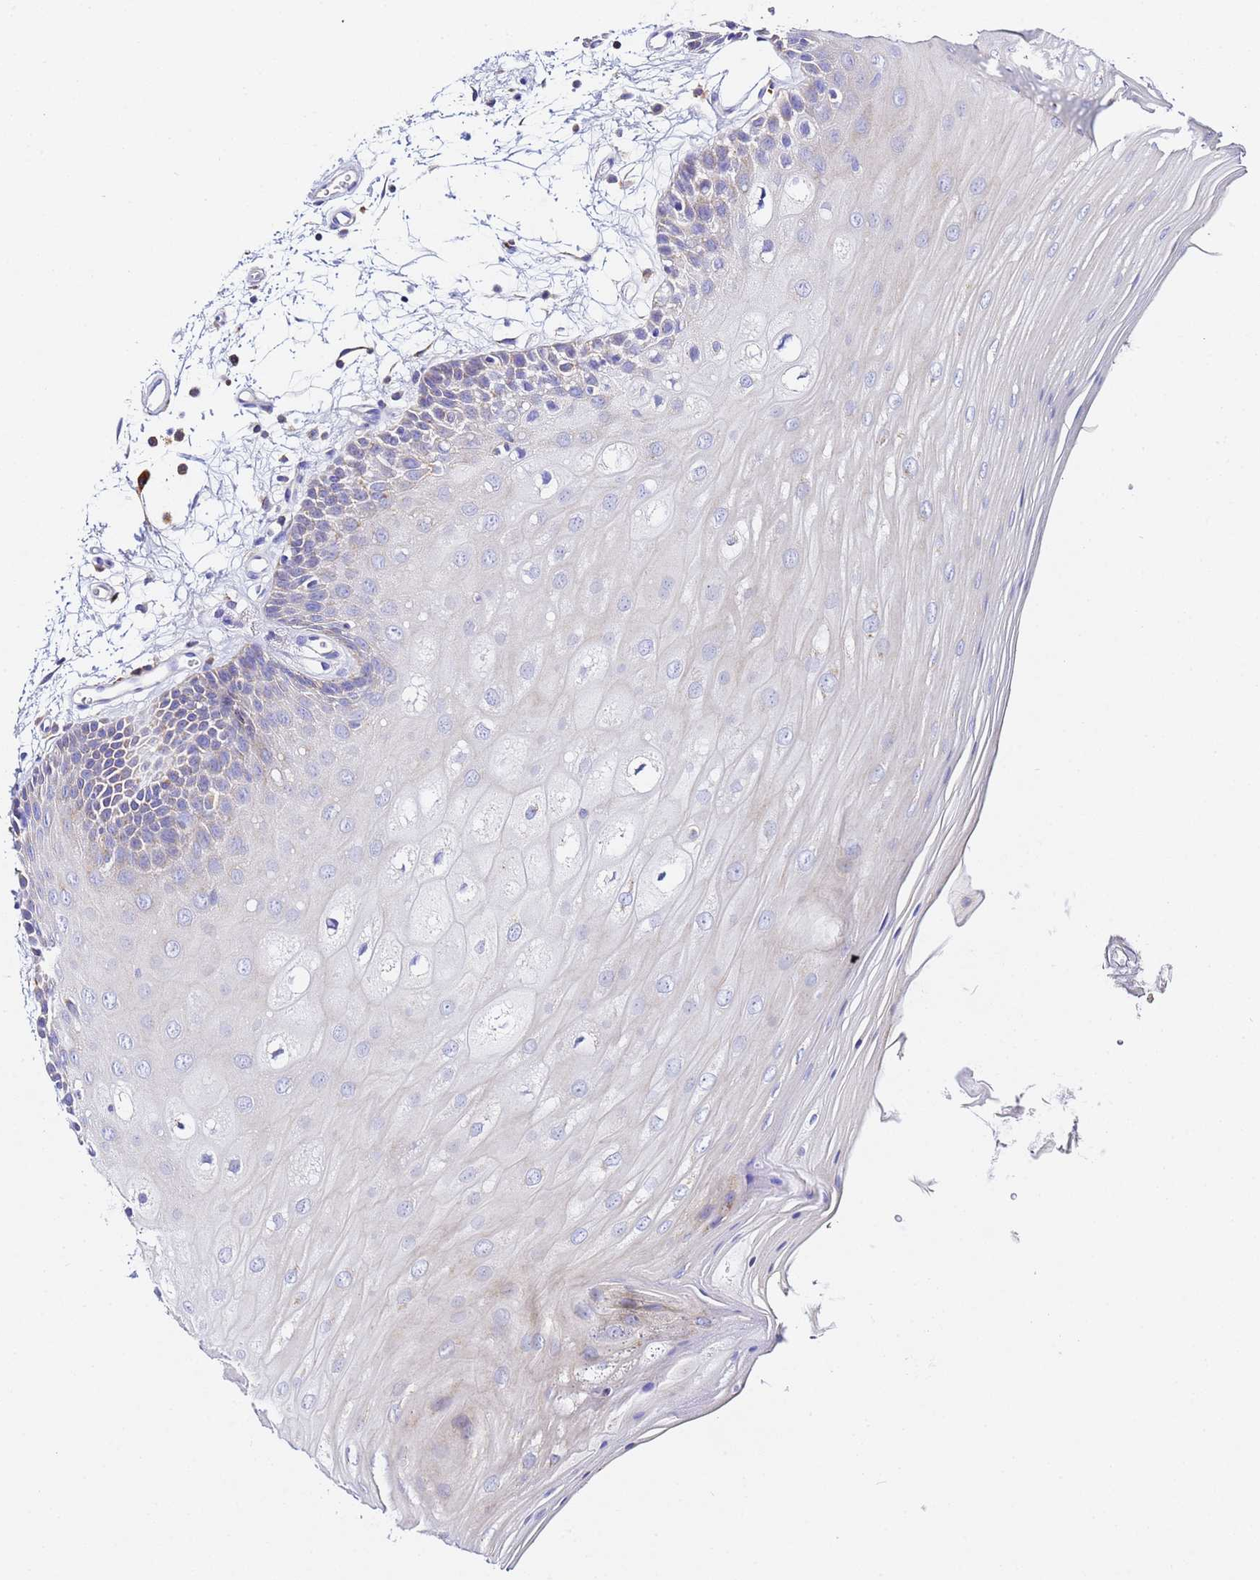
{"staining": {"intensity": "negative", "quantity": "none", "location": "none"}, "tissue": "oral mucosa", "cell_type": "Squamous epithelial cells", "image_type": "normal", "snomed": [{"axis": "morphology", "description": "Normal tissue, NOS"}, {"axis": "topography", "description": "Oral tissue"}, {"axis": "topography", "description": "Tounge, NOS"}], "caption": "The micrograph reveals no staining of squamous epithelial cells in unremarkable oral mucosa. Brightfield microscopy of immunohistochemistry (IHC) stained with DAB (3,3'-diaminobenzidine) (brown) and hematoxylin (blue), captured at high magnification.", "gene": "VTI1B", "patient": {"sex": "female", "age": 73}}